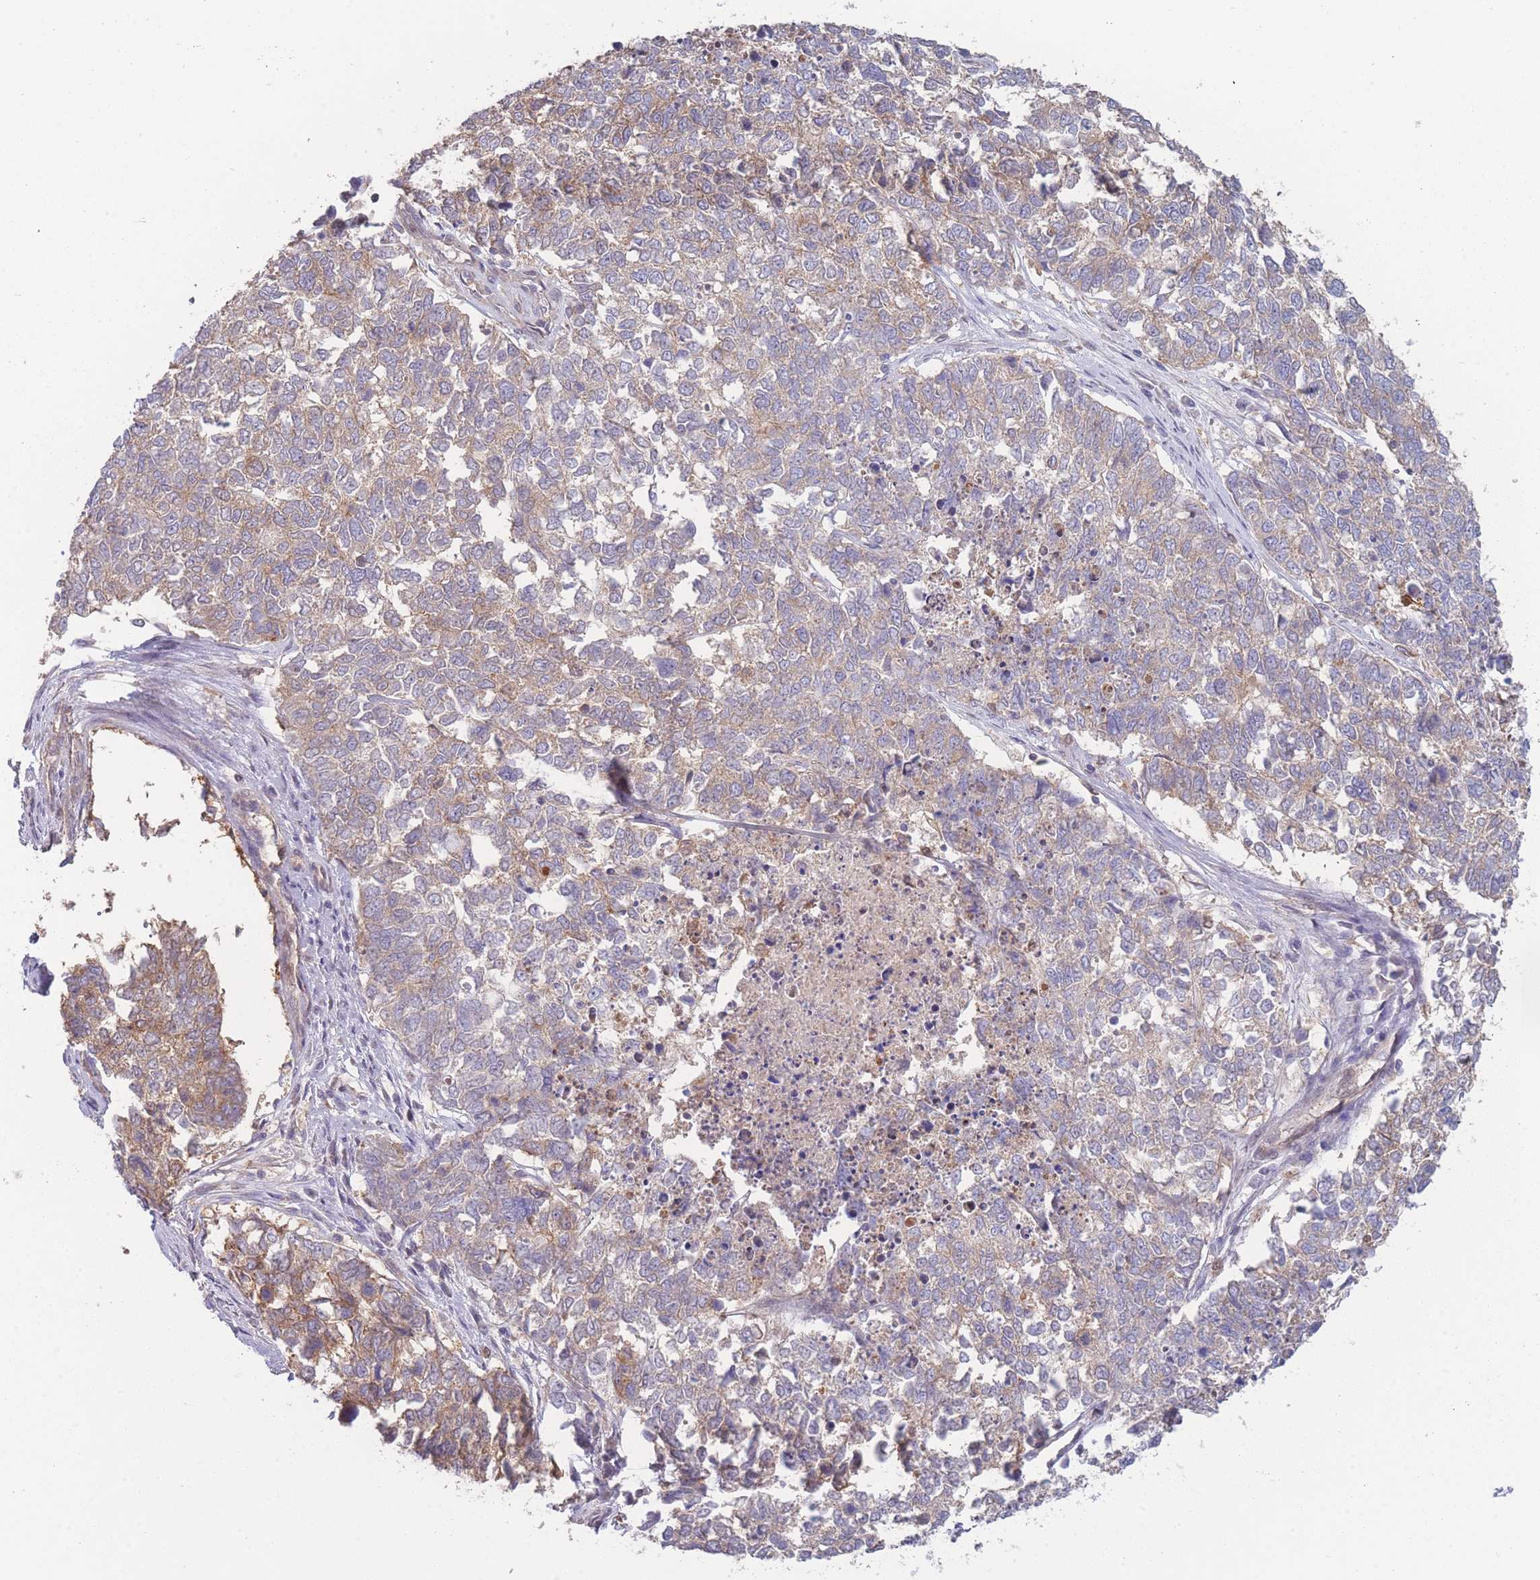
{"staining": {"intensity": "moderate", "quantity": "25%-75%", "location": "cytoplasmic/membranous"}, "tissue": "cervical cancer", "cell_type": "Tumor cells", "image_type": "cancer", "snomed": [{"axis": "morphology", "description": "Squamous cell carcinoma, NOS"}, {"axis": "topography", "description": "Cervix"}], "caption": "Cervical cancer stained for a protein displays moderate cytoplasmic/membranous positivity in tumor cells. Nuclei are stained in blue.", "gene": "STEAP3", "patient": {"sex": "female", "age": 63}}